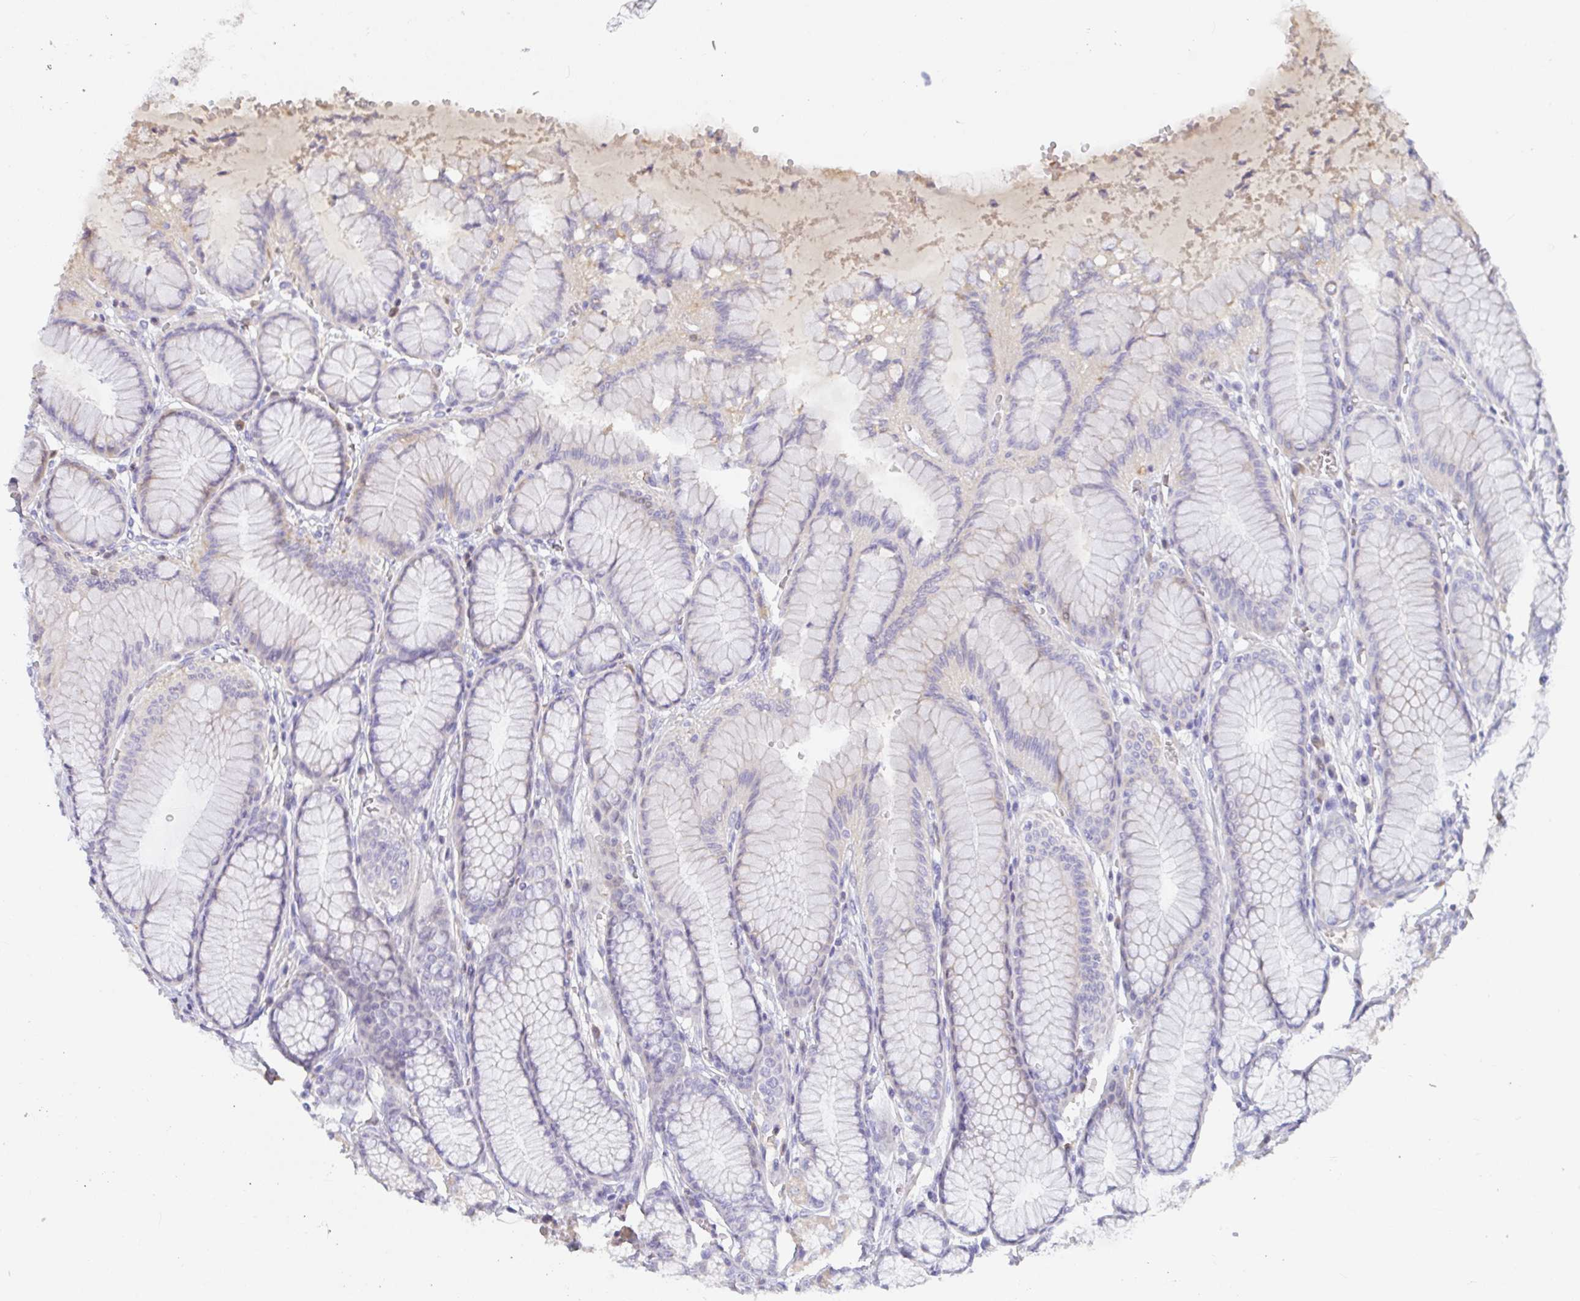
{"staining": {"intensity": "negative", "quantity": "none", "location": "none"}, "tissue": "stomach", "cell_type": "Glandular cells", "image_type": "normal", "snomed": [{"axis": "morphology", "description": "Normal tissue, NOS"}, {"axis": "topography", "description": "Stomach"}, {"axis": "topography", "description": "Stomach, lower"}], "caption": "IHC of normal stomach reveals no positivity in glandular cells.", "gene": "ANO5", "patient": {"sex": "male", "age": 76}}